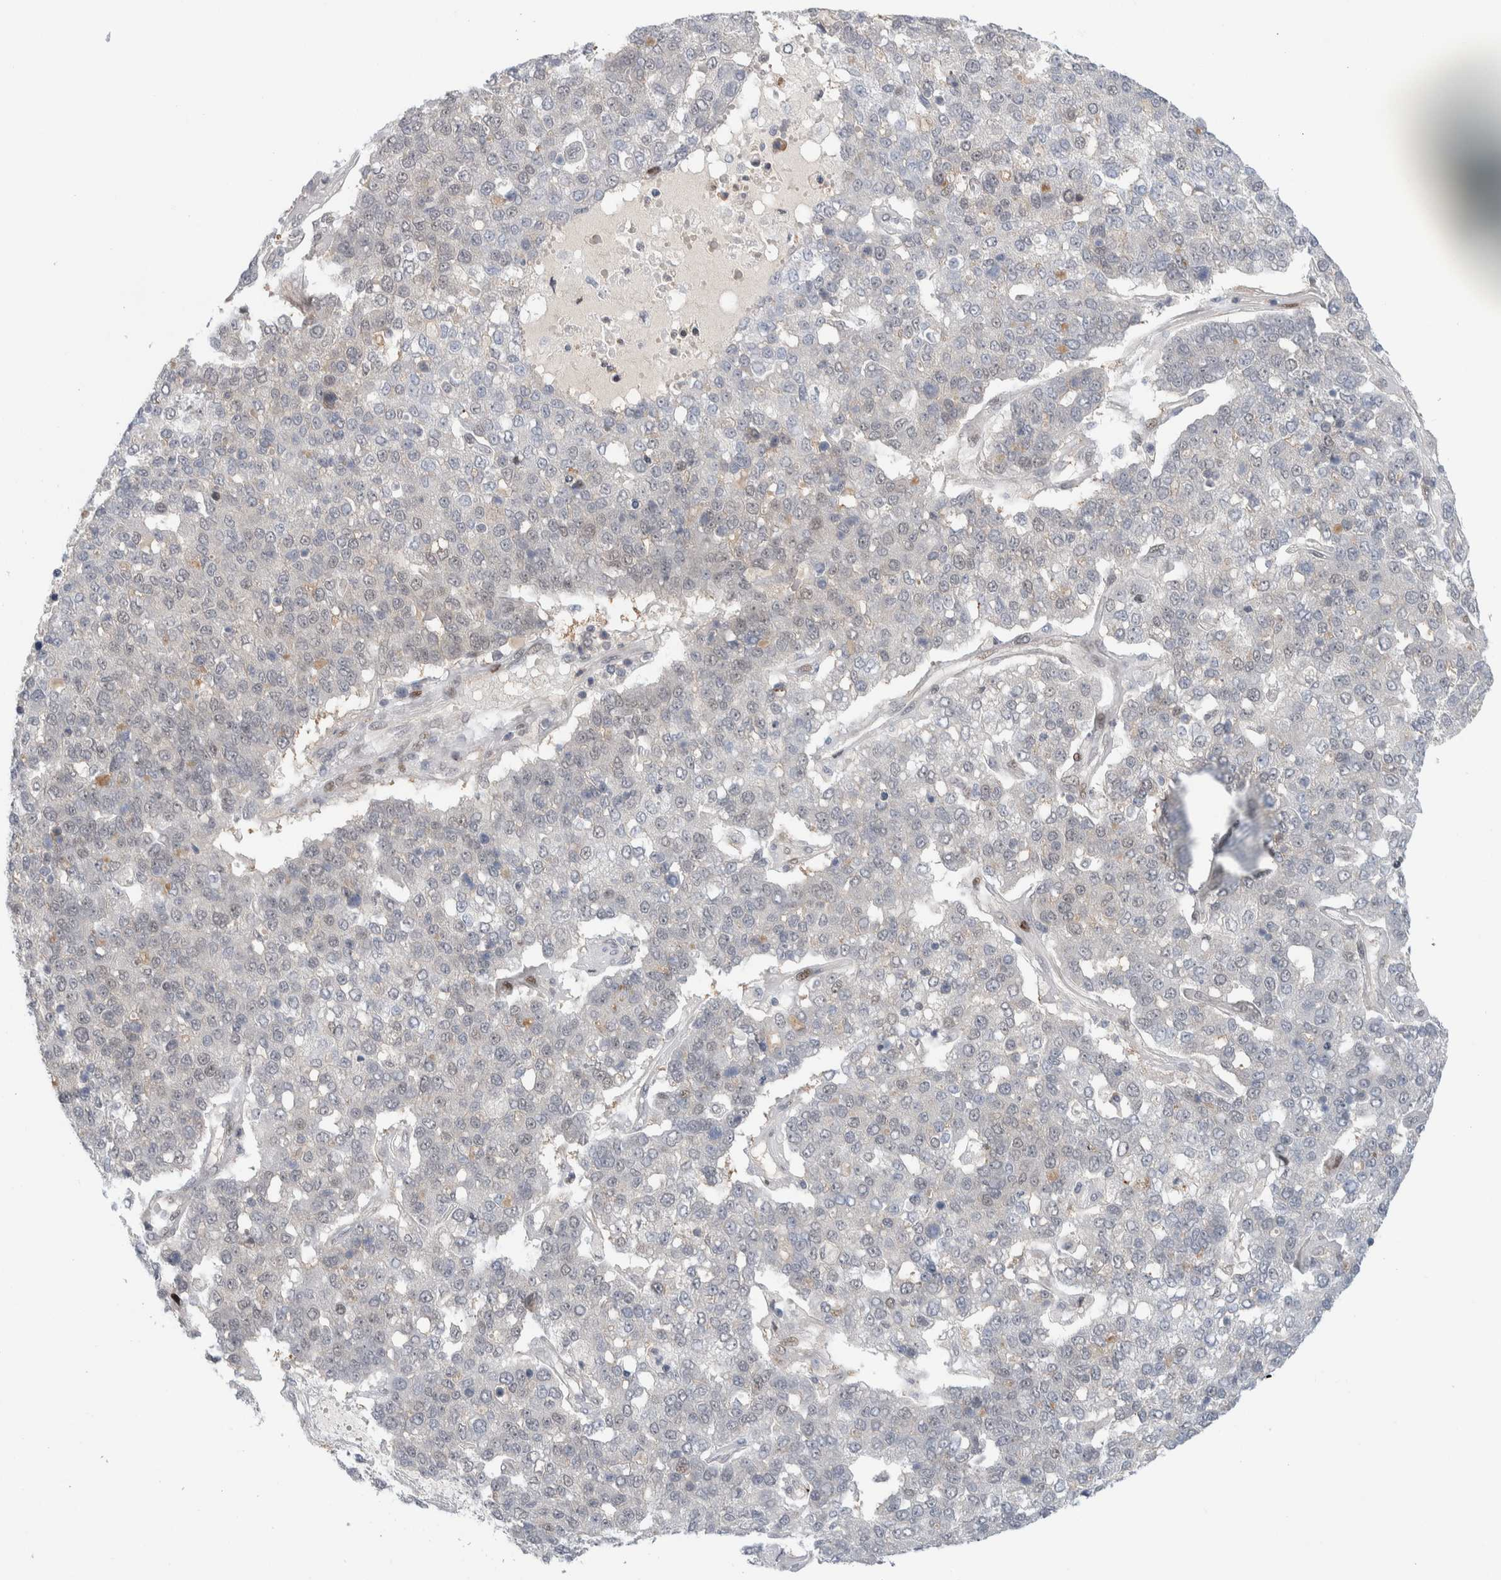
{"staining": {"intensity": "negative", "quantity": "none", "location": "none"}, "tissue": "pancreatic cancer", "cell_type": "Tumor cells", "image_type": "cancer", "snomed": [{"axis": "morphology", "description": "Adenocarcinoma, NOS"}, {"axis": "topography", "description": "Pancreas"}], "caption": "Immunohistochemistry (IHC) photomicrograph of neoplastic tissue: adenocarcinoma (pancreatic) stained with DAB exhibits no significant protein positivity in tumor cells.", "gene": "NCR3LG1", "patient": {"sex": "female", "age": 61}}